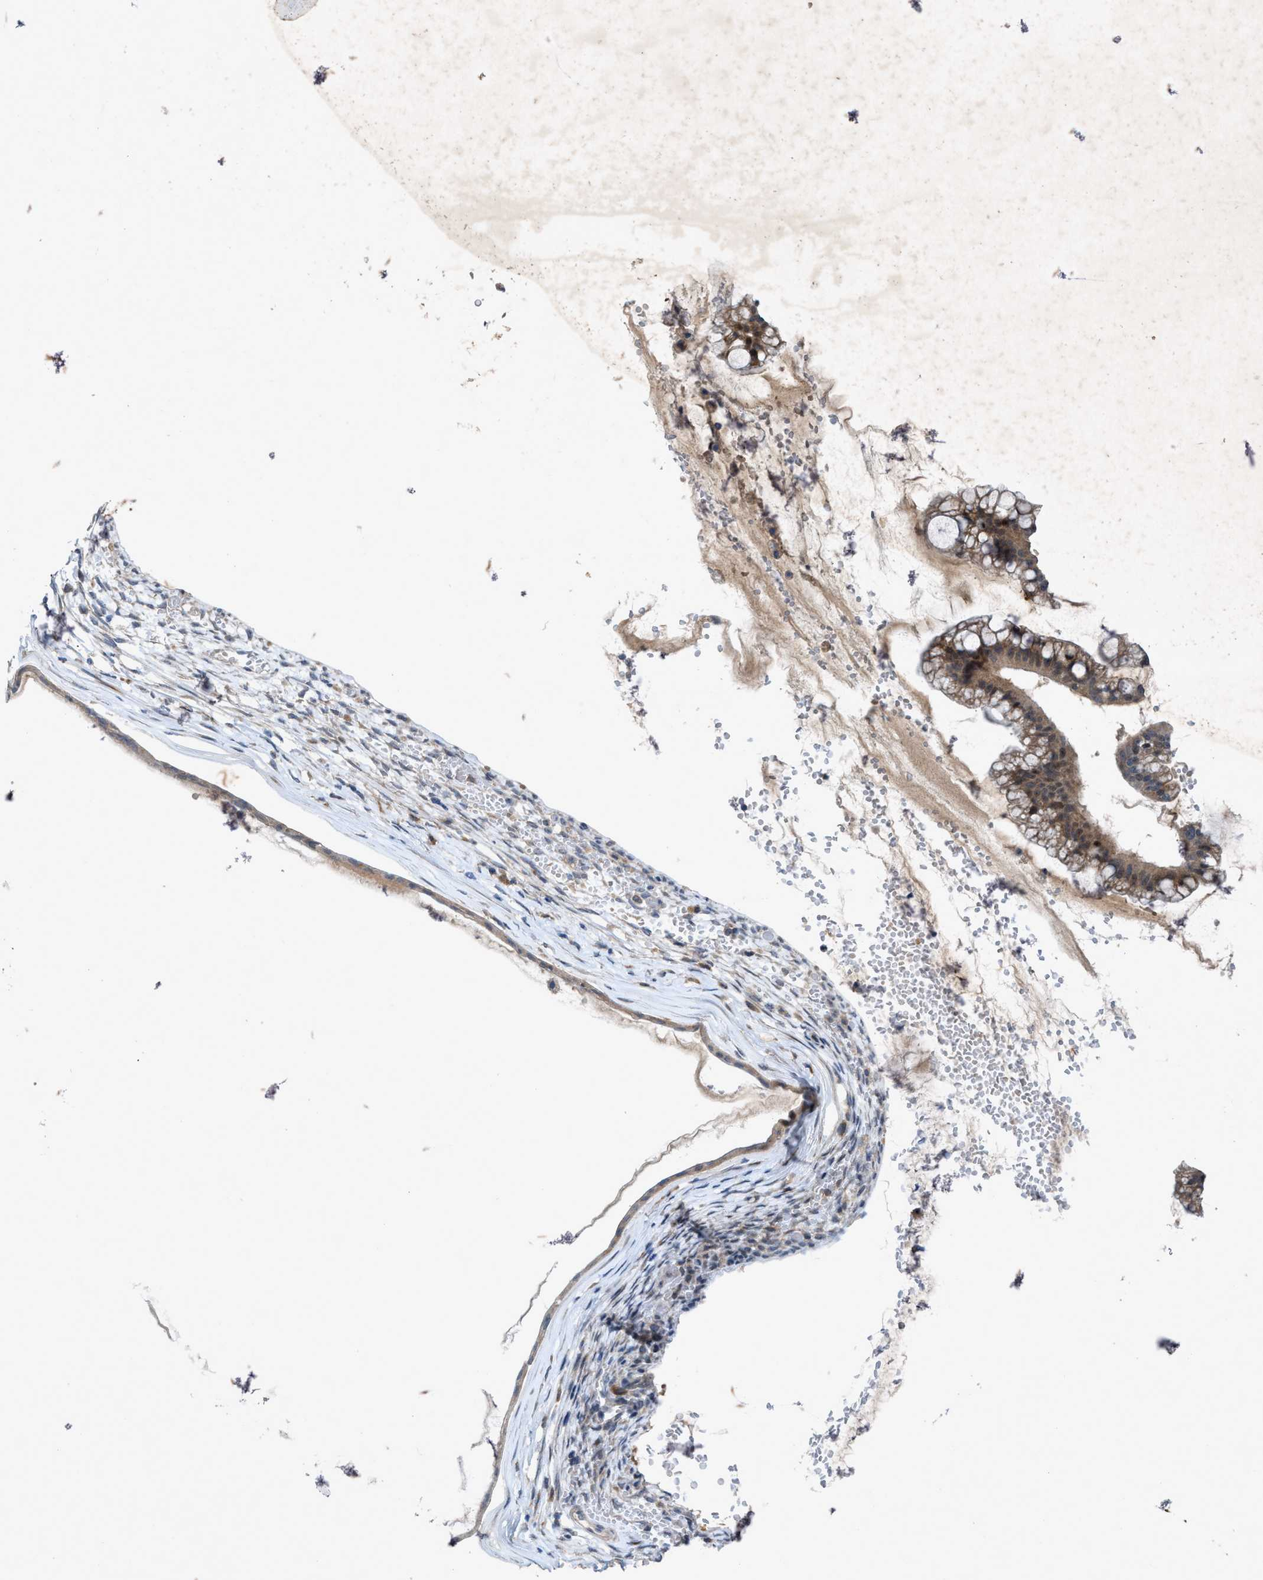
{"staining": {"intensity": "moderate", "quantity": ">75%", "location": "cytoplasmic/membranous,nuclear"}, "tissue": "ovarian cancer", "cell_type": "Tumor cells", "image_type": "cancer", "snomed": [{"axis": "morphology", "description": "Cystadenocarcinoma, mucinous, NOS"}, {"axis": "topography", "description": "Ovary"}], "caption": "Immunohistochemistry staining of ovarian mucinous cystadenocarcinoma, which demonstrates medium levels of moderate cytoplasmic/membranous and nuclear expression in about >75% of tumor cells indicating moderate cytoplasmic/membranous and nuclear protein staining. The staining was performed using DAB (3,3'-diaminobenzidine) (brown) for protein detection and nuclei were counterstained in hematoxylin (blue).", "gene": "URGCP", "patient": {"sex": "female", "age": 73}}